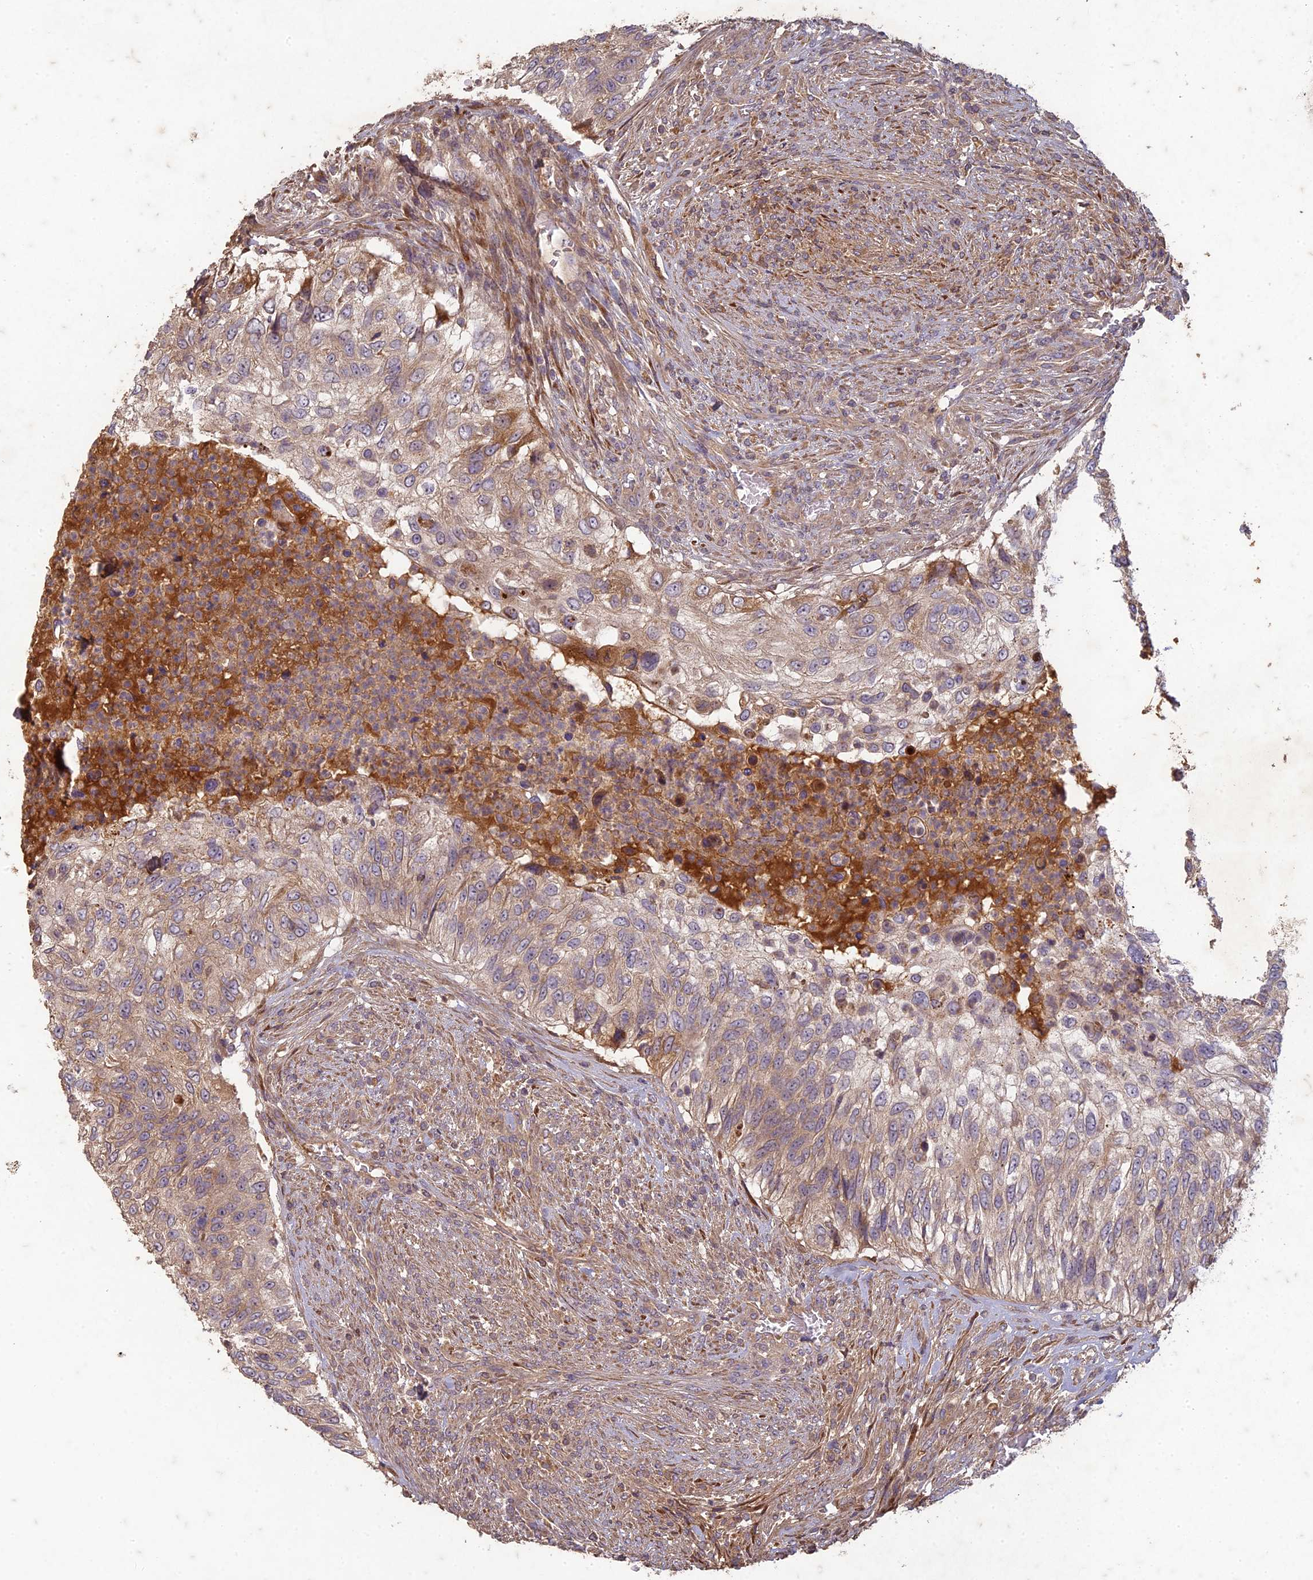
{"staining": {"intensity": "weak", "quantity": ">75%", "location": "cytoplasmic/membranous"}, "tissue": "urothelial cancer", "cell_type": "Tumor cells", "image_type": "cancer", "snomed": [{"axis": "morphology", "description": "Urothelial carcinoma, High grade"}, {"axis": "topography", "description": "Urinary bladder"}], "caption": "A micrograph showing weak cytoplasmic/membranous positivity in about >75% of tumor cells in urothelial cancer, as visualized by brown immunohistochemical staining.", "gene": "TCF25", "patient": {"sex": "female", "age": 60}}